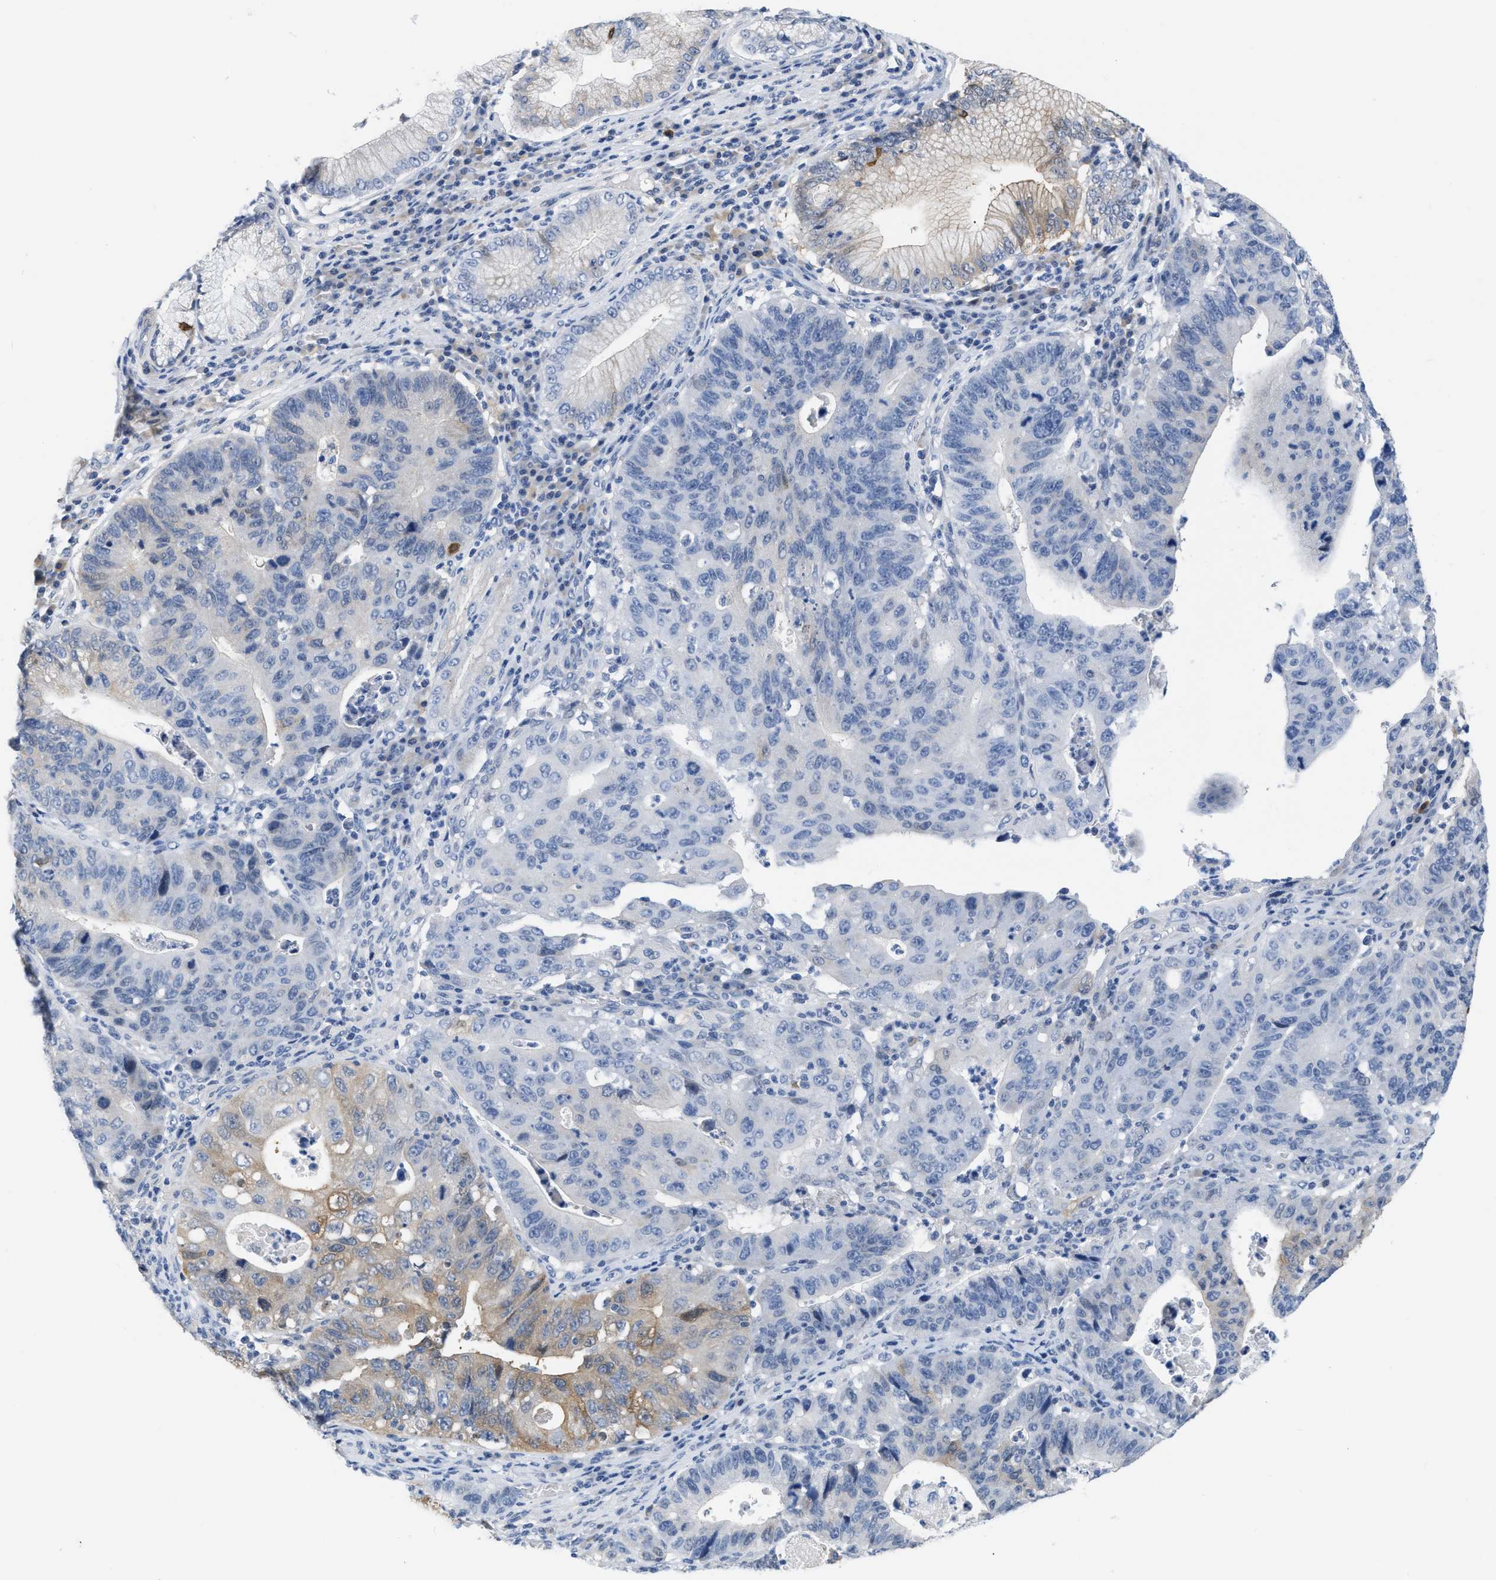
{"staining": {"intensity": "weak", "quantity": "<25%", "location": "cytoplasmic/membranous"}, "tissue": "stomach cancer", "cell_type": "Tumor cells", "image_type": "cancer", "snomed": [{"axis": "morphology", "description": "Adenocarcinoma, NOS"}, {"axis": "topography", "description": "Stomach"}], "caption": "An immunohistochemistry image of stomach cancer is shown. There is no staining in tumor cells of stomach cancer.", "gene": "CRYM", "patient": {"sex": "male", "age": 59}}